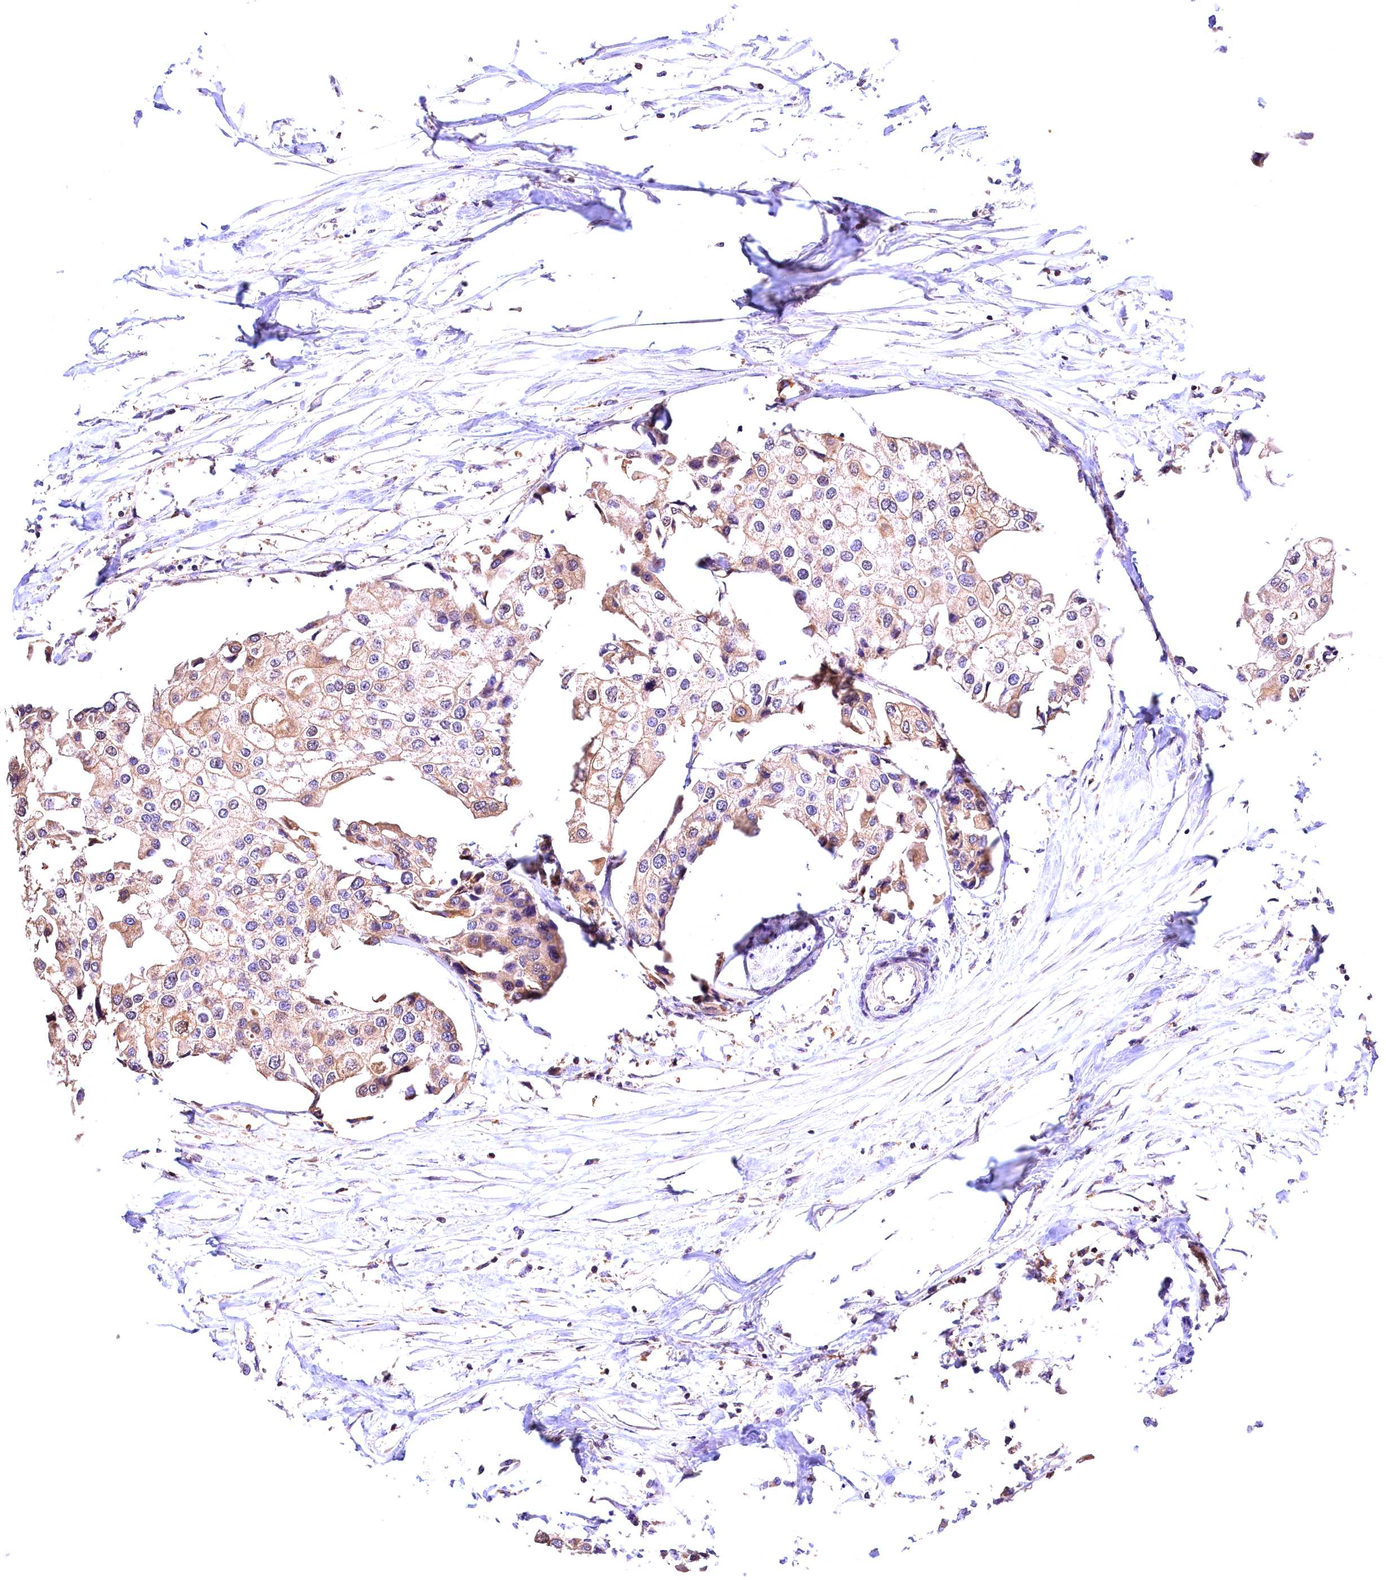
{"staining": {"intensity": "moderate", "quantity": "25%-75%", "location": "cytoplasmic/membranous"}, "tissue": "urothelial cancer", "cell_type": "Tumor cells", "image_type": "cancer", "snomed": [{"axis": "morphology", "description": "Urothelial carcinoma, High grade"}, {"axis": "topography", "description": "Urinary bladder"}], "caption": "This is an image of IHC staining of urothelial cancer, which shows moderate positivity in the cytoplasmic/membranous of tumor cells.", "gene": "KPTN", "patient": {"sex": "male", "age": 64}}